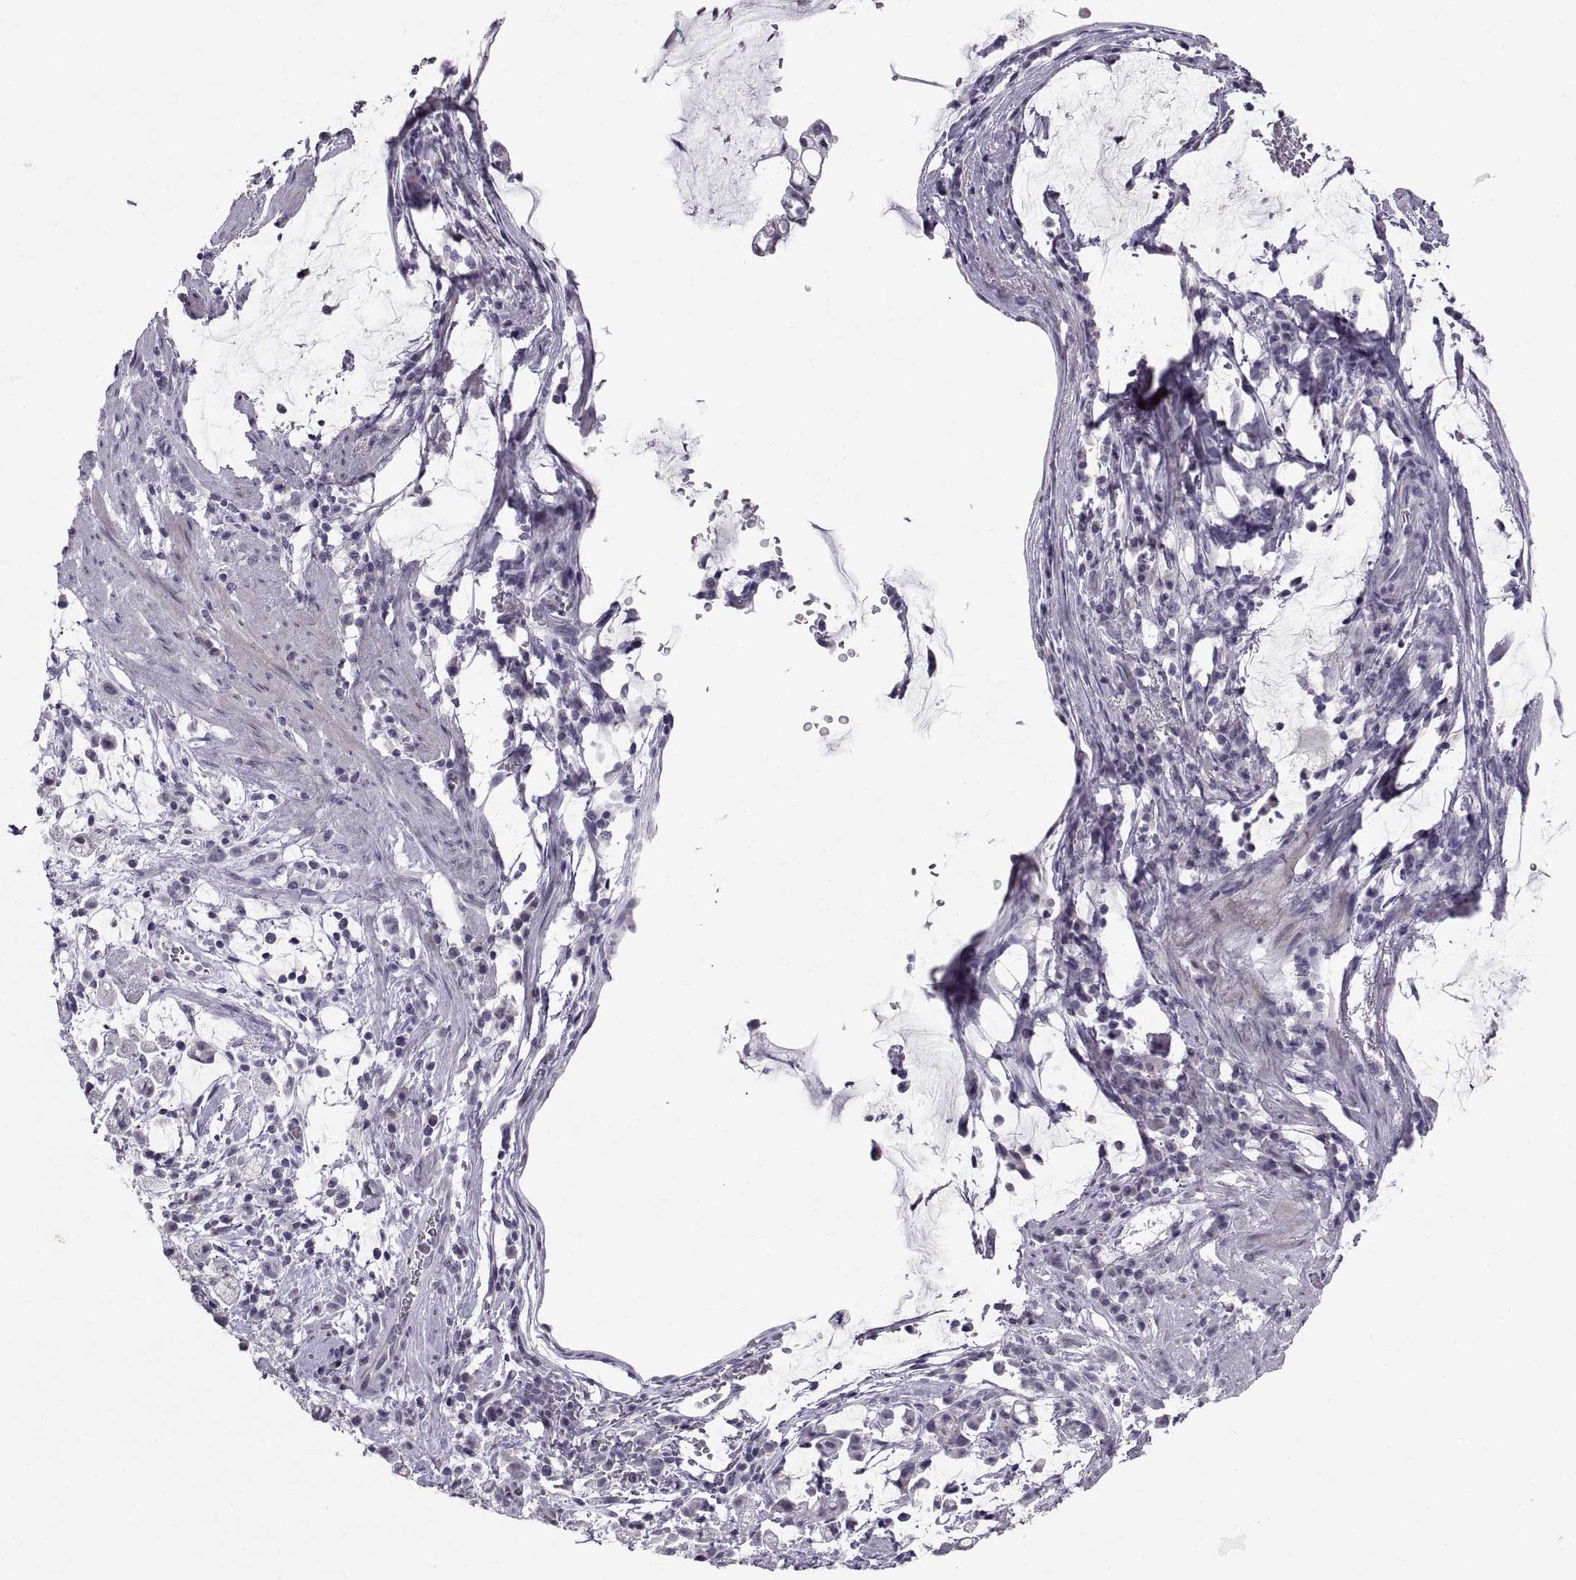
{"staining": {"intensity": "negative", "quantity": "none", "location": "none"}, "tissue": "stomach cancer", "cell_type": "Tumor cells", "image_type": "cancer", "snomed": [{"axis": "morphology", "description": "Adenocarcinoma, NOS"}, {"axis": "topography", "description": "Stomach"}], "caption": "This is an immunohistochemistry (IHC) image of human adenocarcinoma (stomach). There is no positivity in tumor cells.", "gene": "SPACDR", "patient": {"sex": "female", "age": 60}}